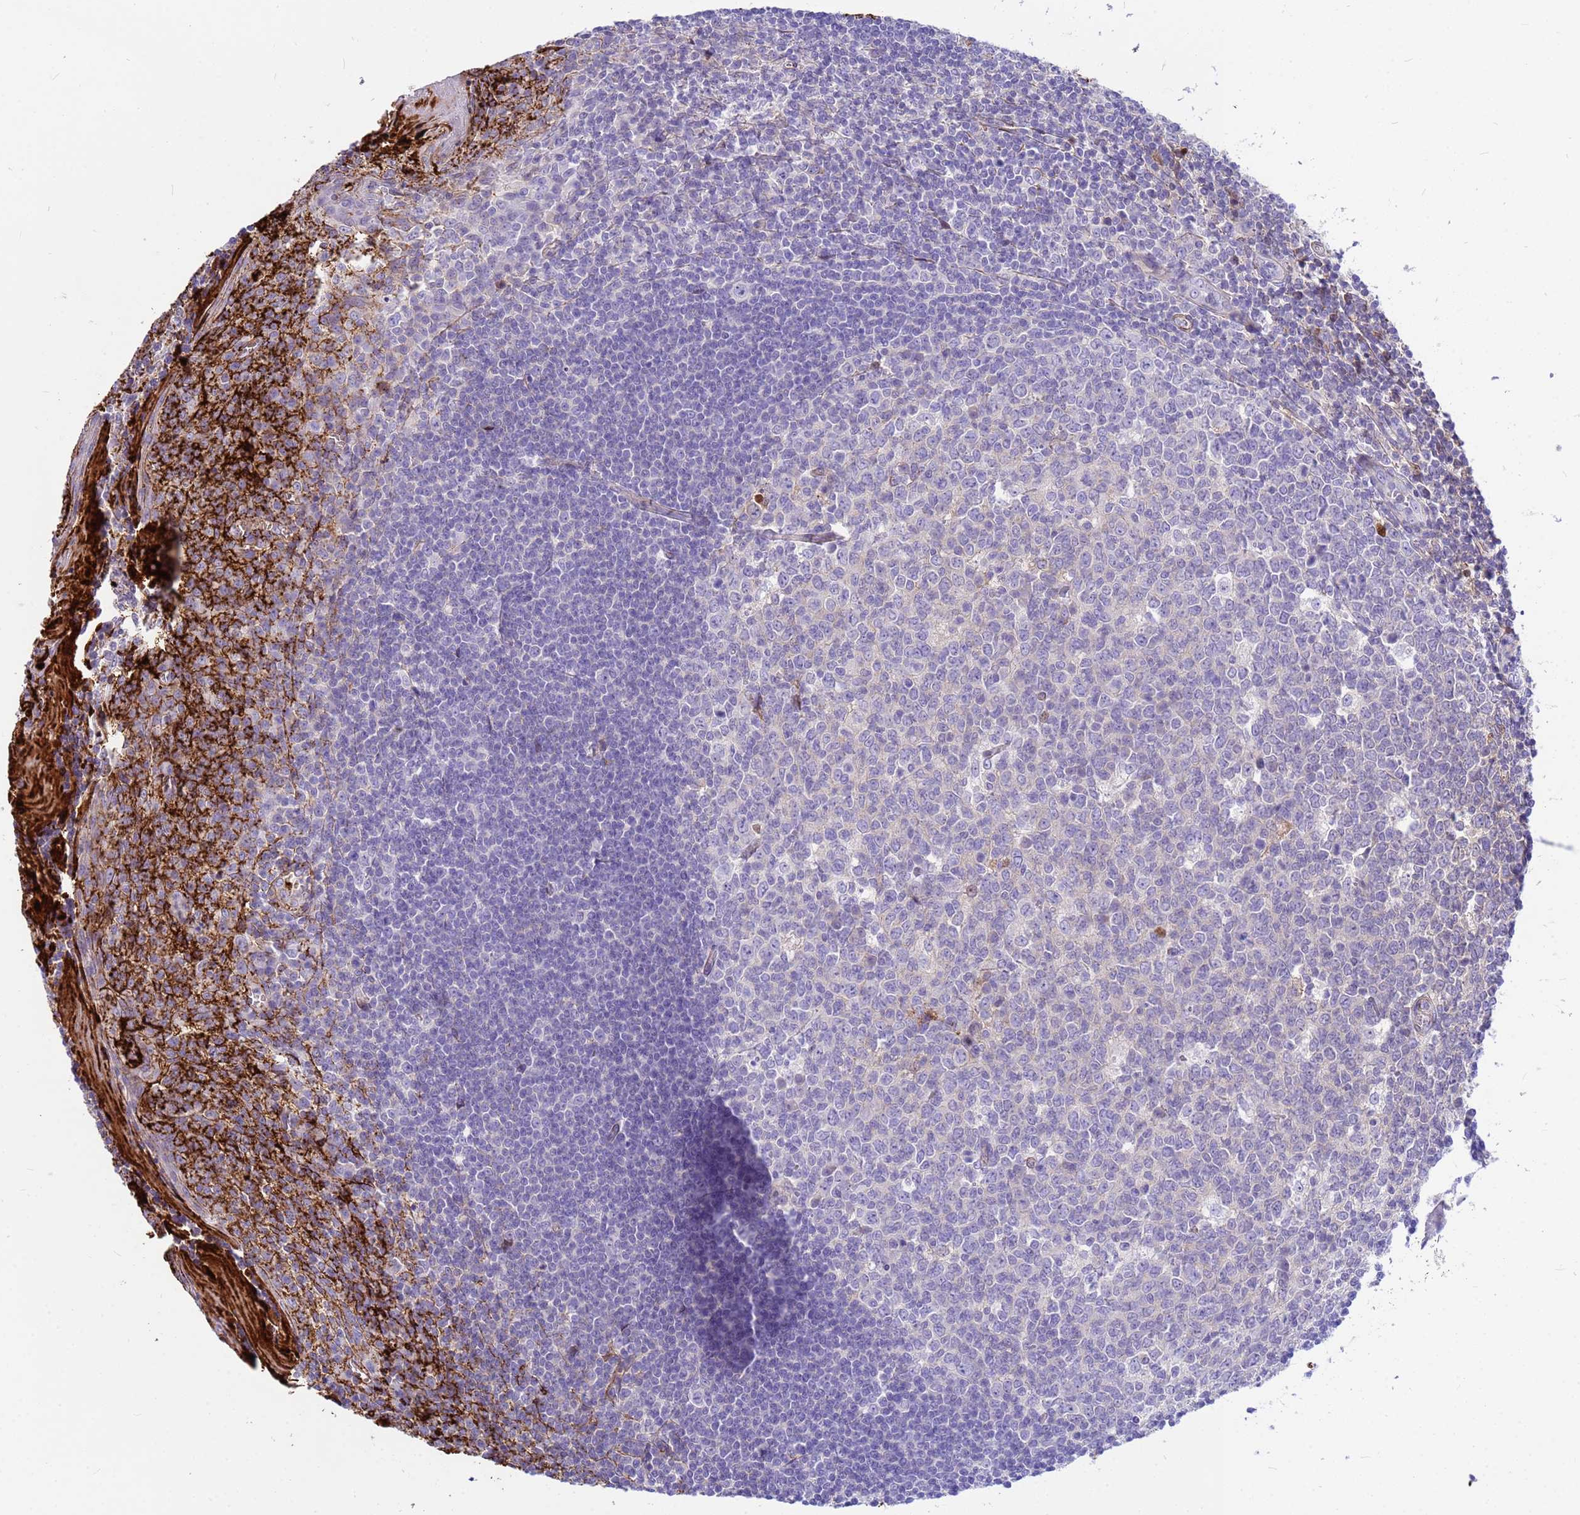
{"staining": {"intensity": "negative", "quantity": "none", "location": "none"}, "tissue": "tonsil", "cell_type": "Germinal center cells", "image_type": "normal", "snomed": [{"axis": "morphology", "description": "Normal tissue, NOS"}, {"axis": "topography", "description": "Tonsil"}], "caption": "Immunohistochemistry (IHC) photomicrograph of benign tonsil: human tonsil stained with DAB demonstrates no significant protein expression in germinal center cells.", "gene": "ORM1", "patient": {"sex": "male", "age": 27}}